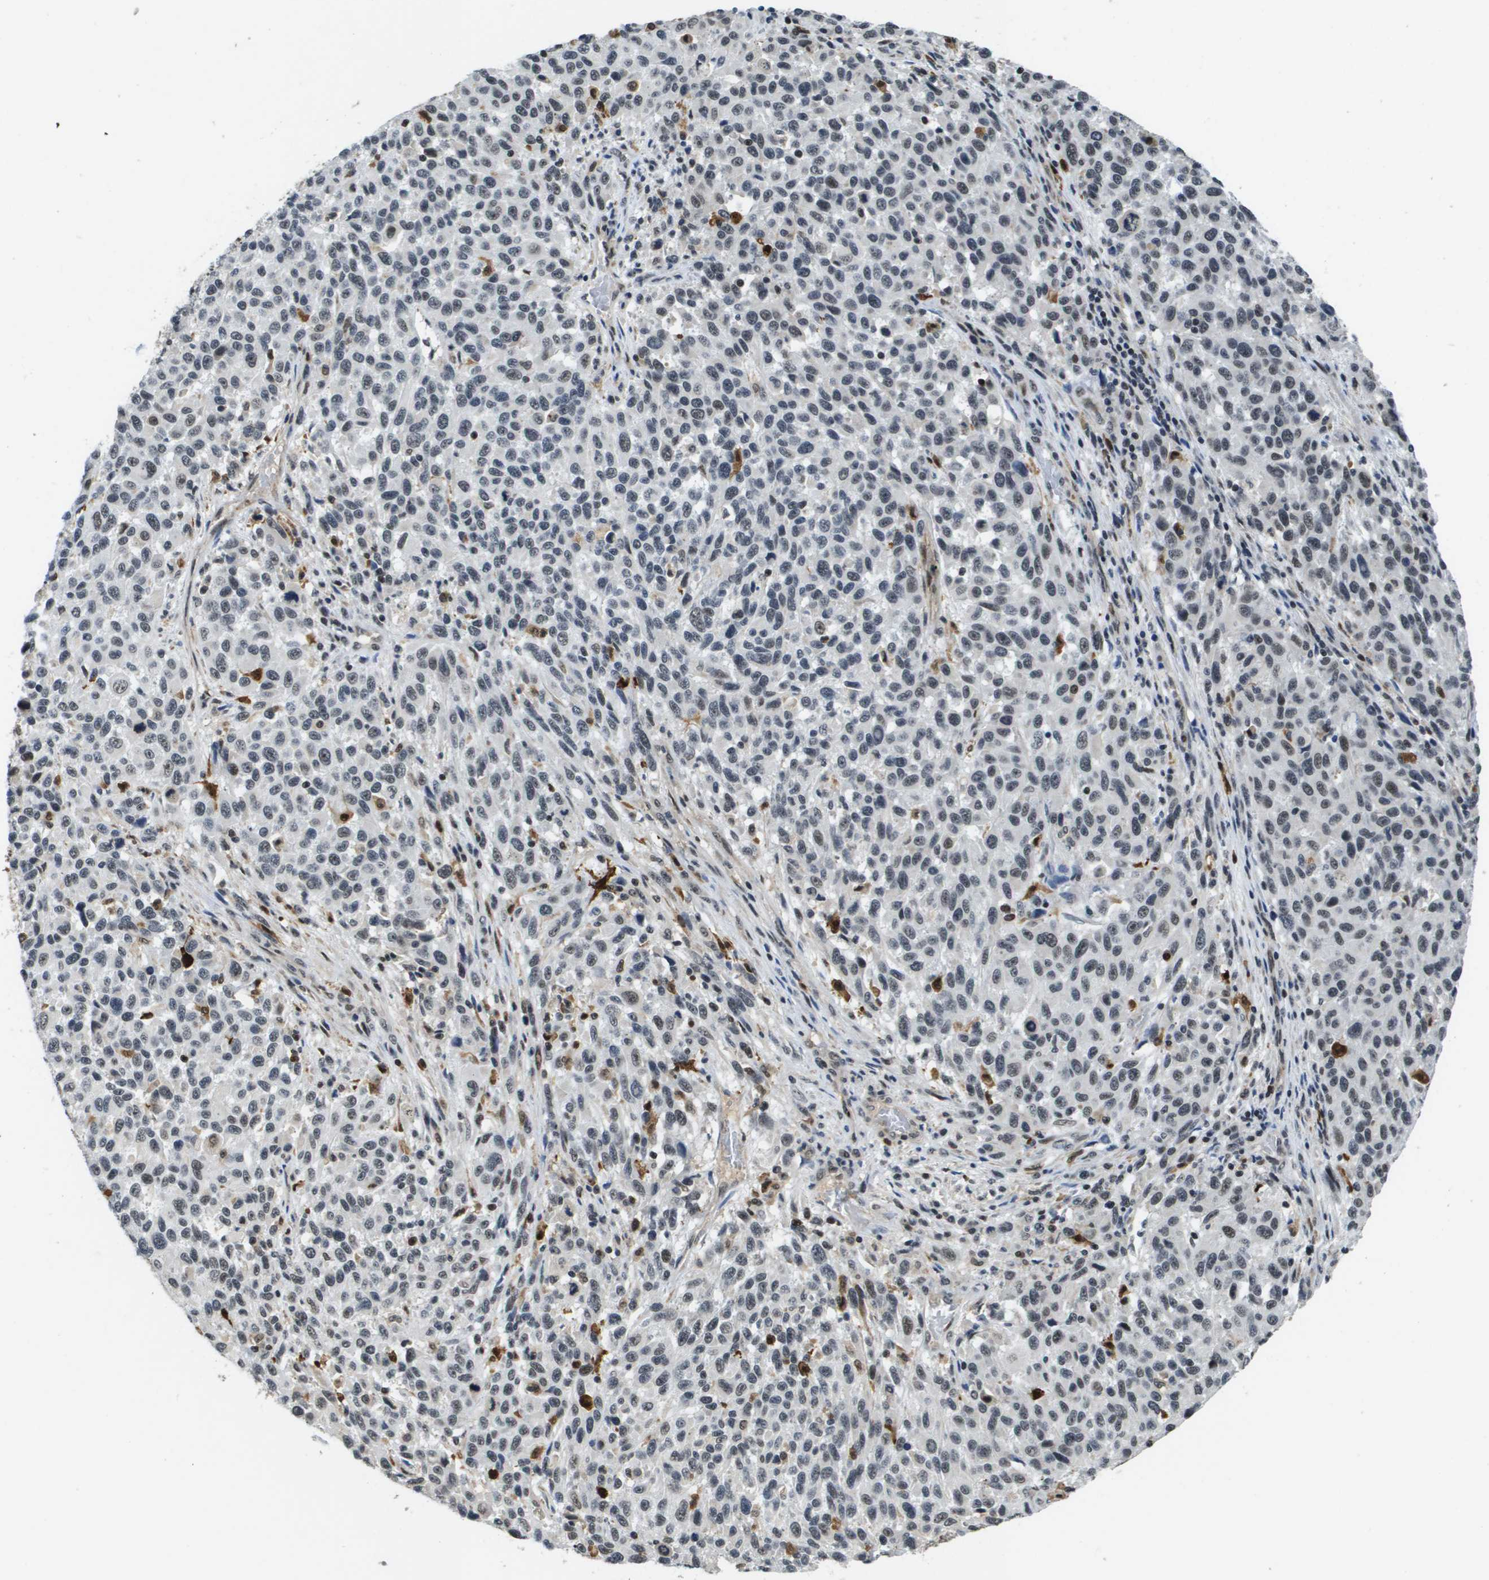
{"staining": {"intensity": "weak", "quantity": "<25%", "location": "nuclear"}, "tissue": "melanoma", "cell_type": "Tumor cells", "image_type": "cancer", "snomed": [{"axis": "morphology", "description": "Malignant melanoma, Metastatic site"}, {"axis": "topography", "description": "Lymph node"}], "caption": "IHC photomicrograph of neoplastic tissue: human melanoma stained with DAB displays no significant protein positivity in tumor cells.", "gene": "EP400", "patient": {"sex": "male", "age": 61}}